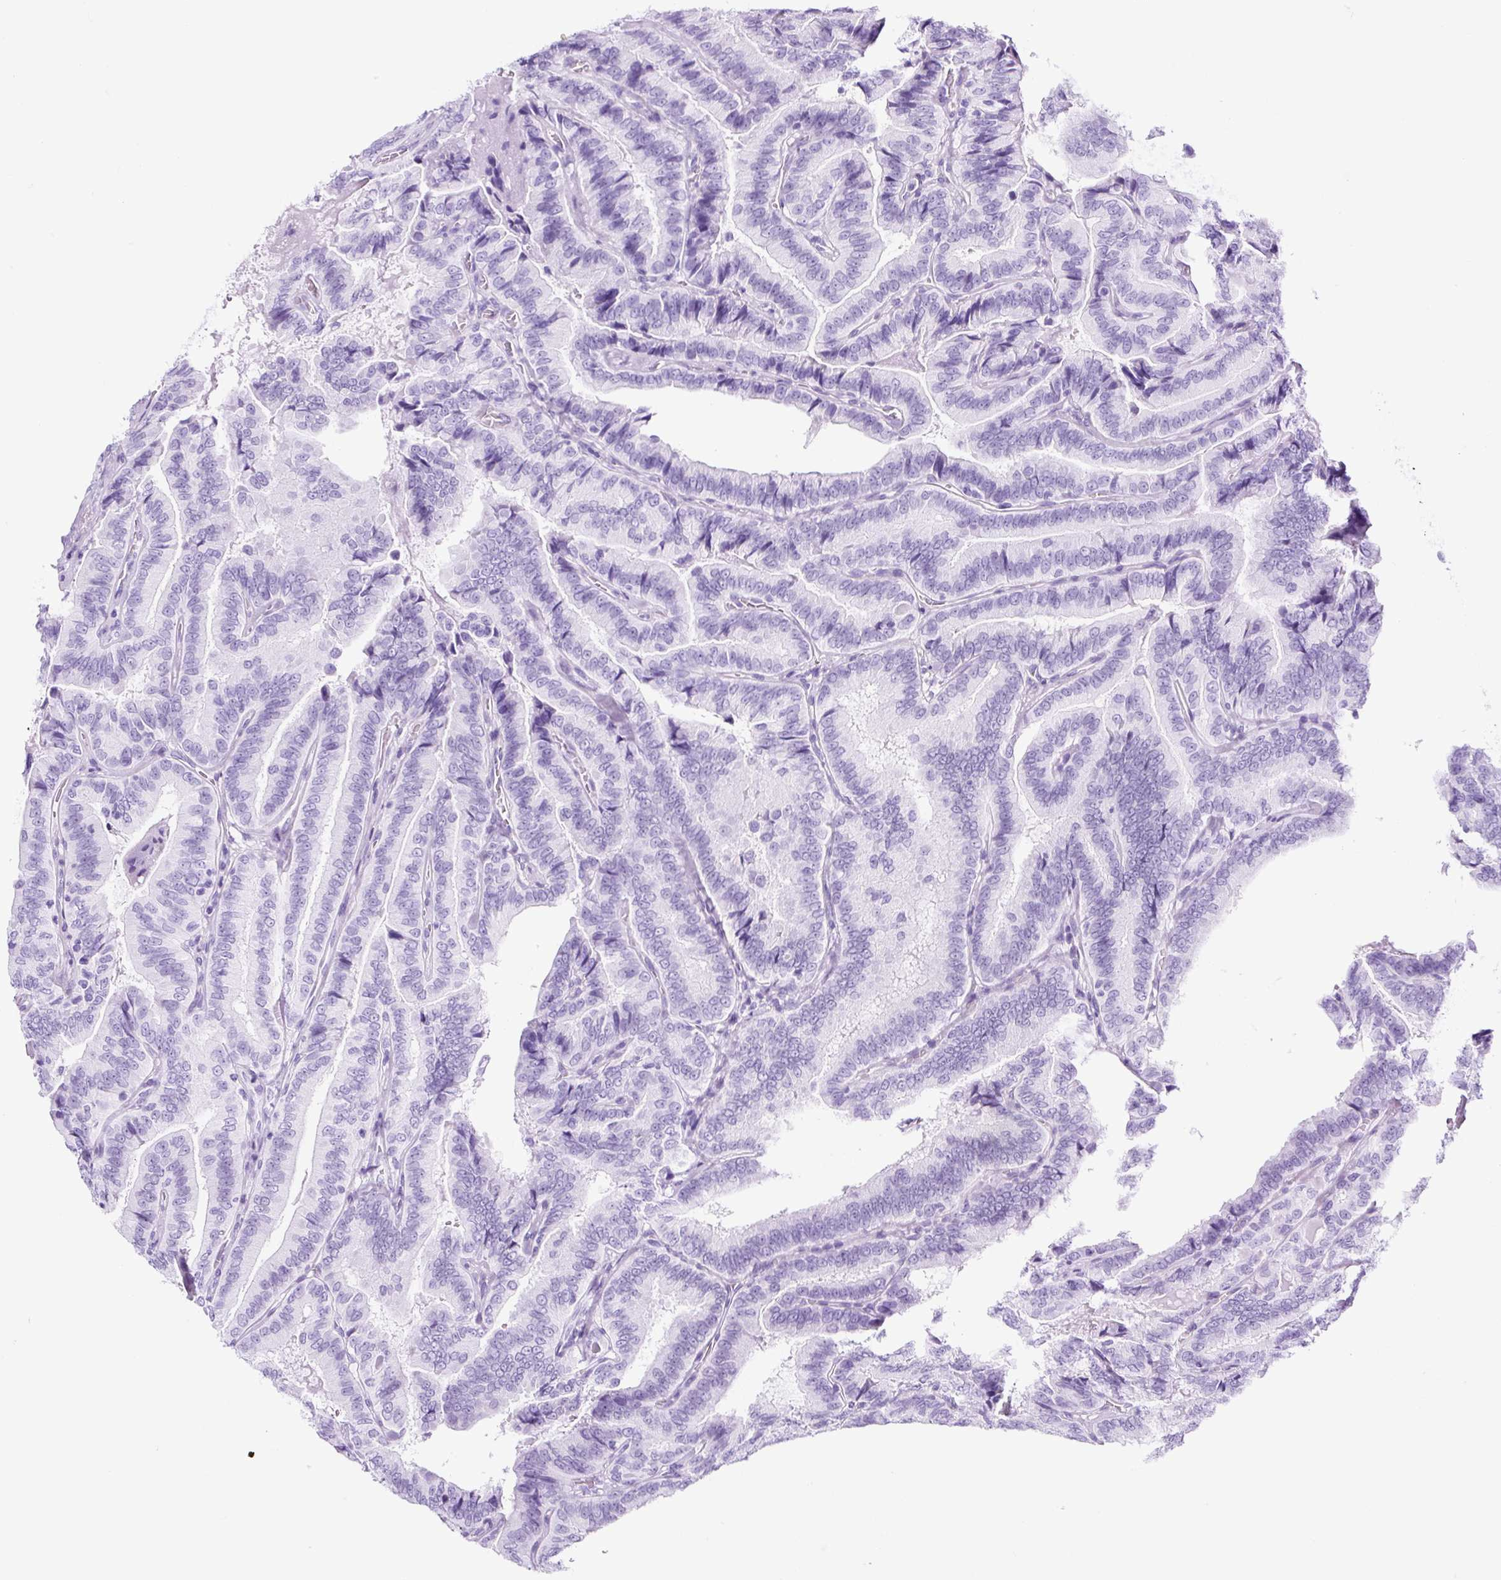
{"staining": {"intensity": "negative", "quantity": "none", "location": "none"}, "tissue": "thyroid cancer", "cell_type": "Tumor cells", "image_type": "cancer", "snomed": [{"axis": "morphology", "description": "Papillary adenocarcinoma, NOS"}, {"axis": "topography", "description": "Thyroid gland"}], "caption": "Photomicrograph shows no protein expression in tumor cells of papillary adenocarcinoma (thyroid) tissue.", "gene": "RNF212B", "patient": {"sex": "male", "age": 61}}